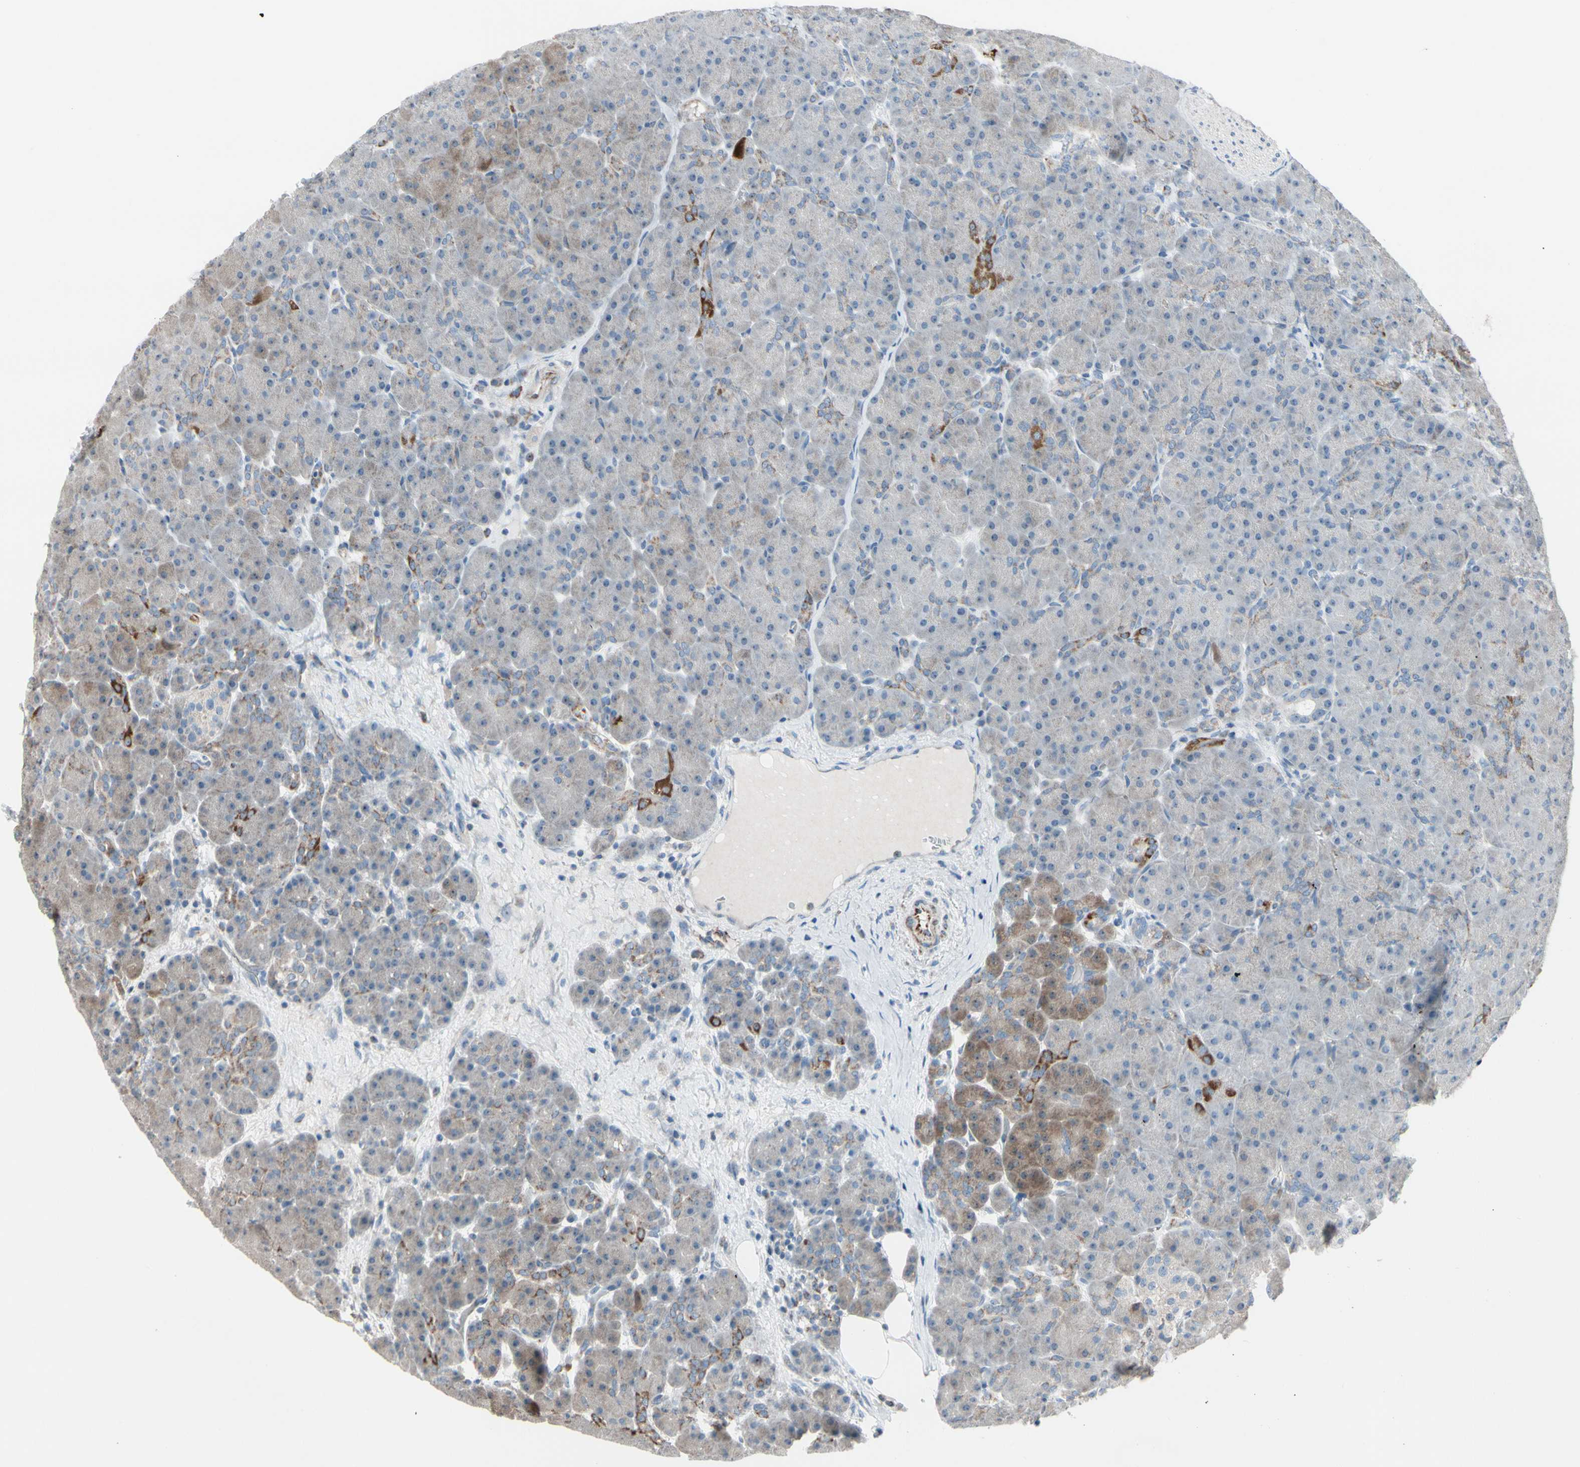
{"staining": {"intensity": "weak", "quantity": ">75%", "location": "cytoplasmic/membranous"}, "tissue": "pancreas", "cell_type": "Exocrine glandular cells", "image_type": "normal", "snomed": [{"axis": "morphology", "description": "Normal tissue, NOS"}, {"axis": "topography", "description": "Pancreas"}], "caption": "This micrograph shows normal pancreas stained with immunohistochemistry to label a protein in brown. The cytoplasmic/membranous of exocrine glandular cells show weak positivity for the protein. Nuclei are counter-stained blue.", "gene": "CPT1A", "patient": {"sex": "male", "age": 66}}